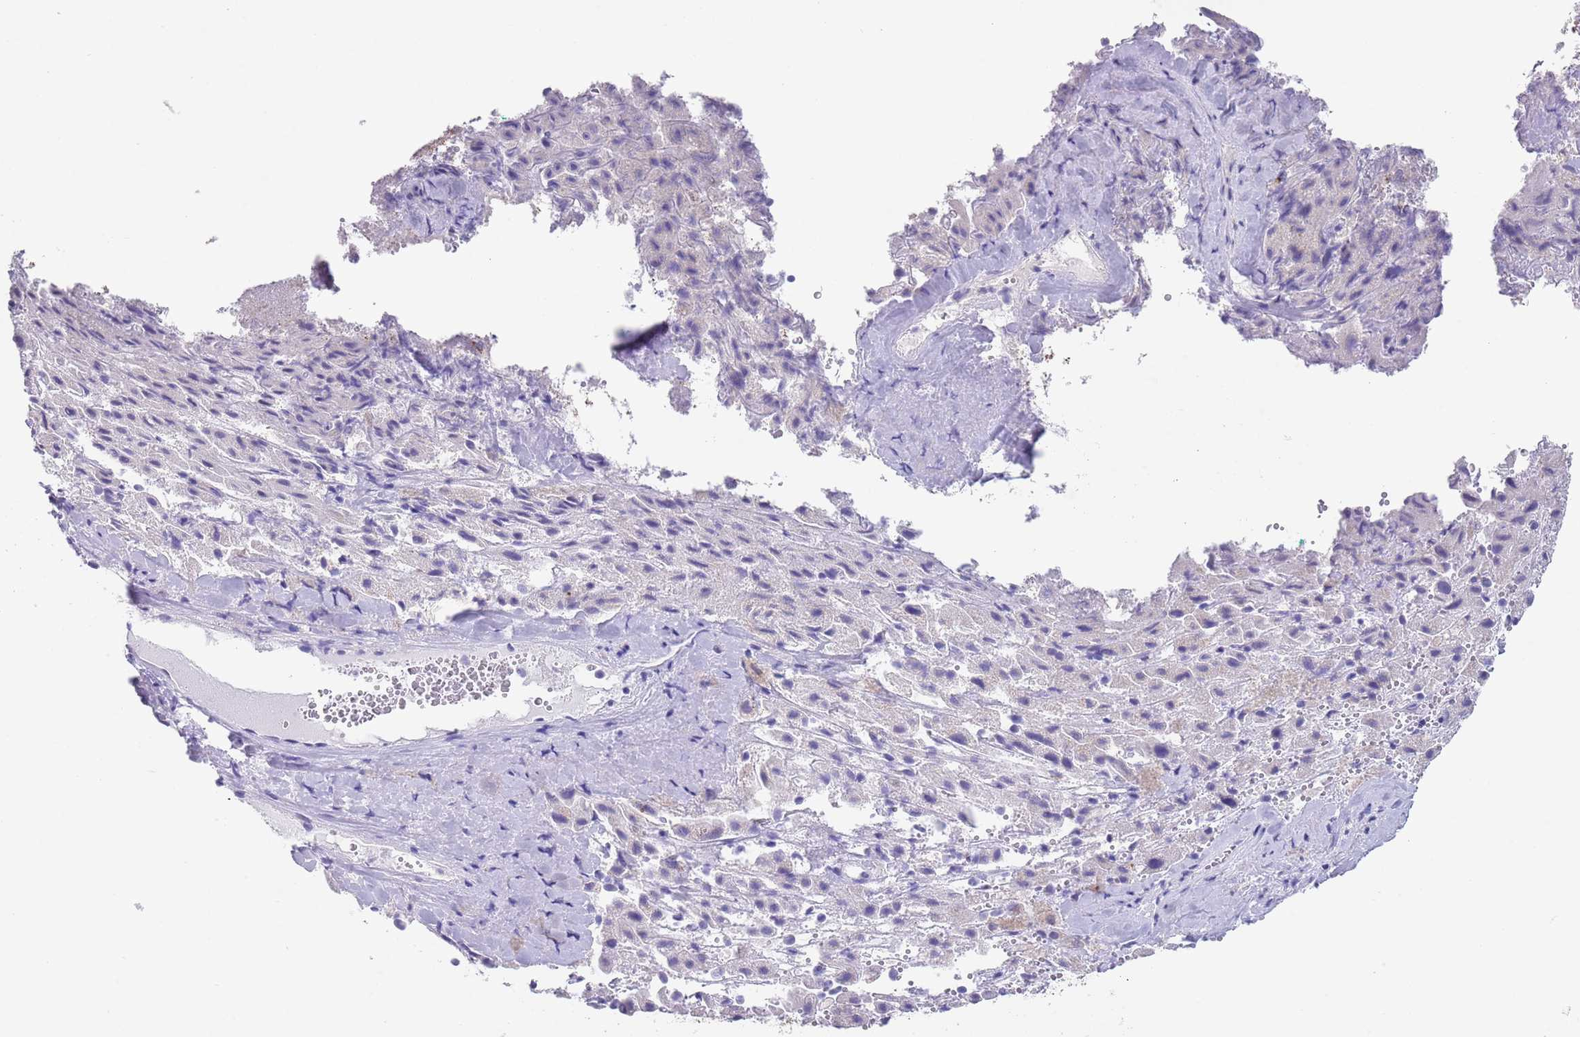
{"staining": {"intensity": "moderate", "quantity": "<25%", "location": "cytoplasmic/membranous"}, "tissue": "liver cancer", "cell_type": "Tumor cells", "image_type": "cancer", "snomed": [{"axis": "morphology", "description": "Carcinoma, Hepatocellular, NOS"}, {"axis": "topography", "description": "Liver"}], "caption": "Protein staining displays moderate cytoplasmic/membranous staining in approximately <25% of tumor cells in liver hepatocellular carcinoma. (DAB IHC, brown staining for protein, blue staining for nuclei).", "gene": "SPIRE2", "patient": {"sex": "female", "age": 58}}